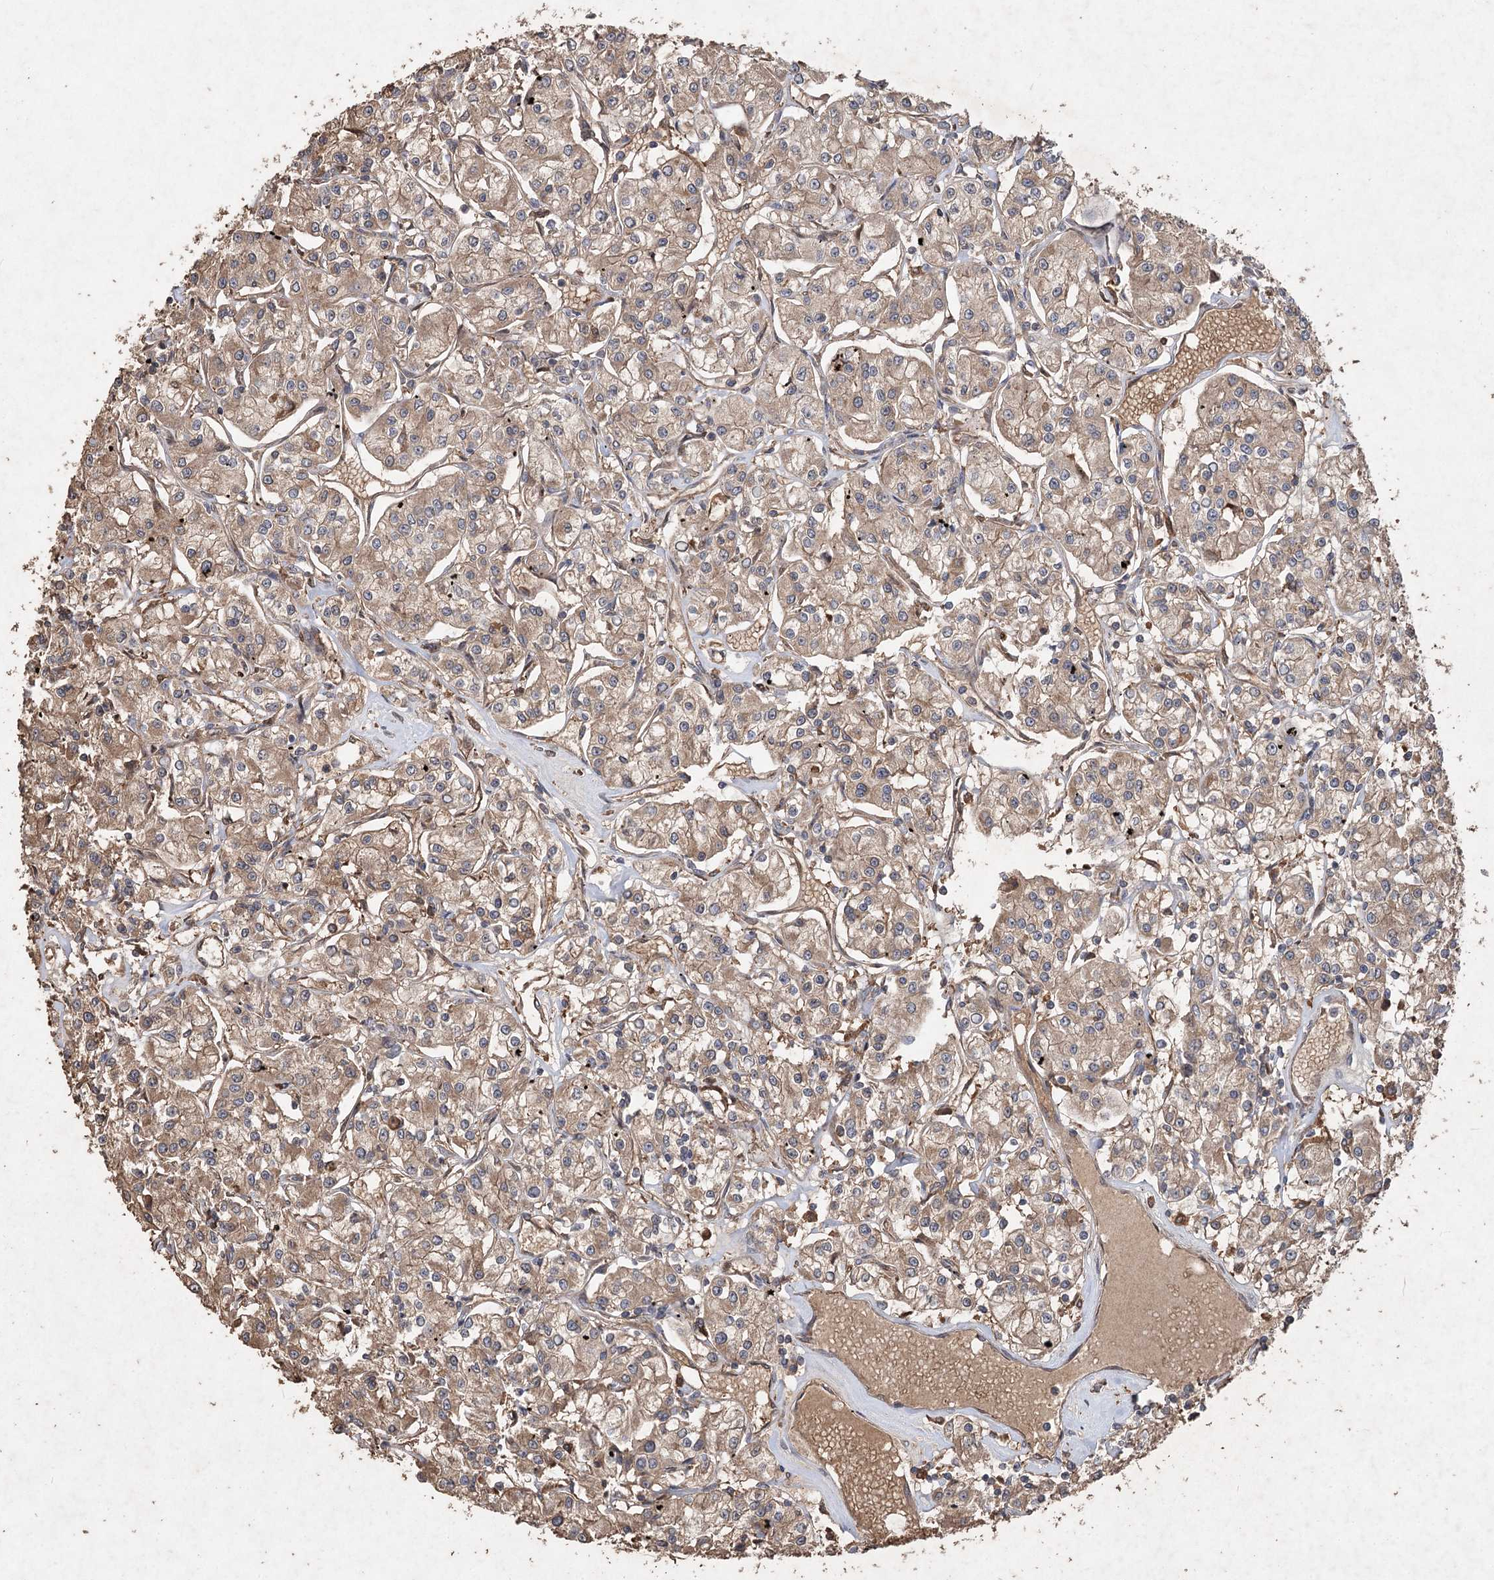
{"staining": {"intensity": "weak", "quantity": ">75%", "location": "cytoplasmic/membranous"}, "tissue": "renal cancer", "cell_type": "Tumor cells", "image_type": "cancer", "snomed": [{"axis": "morphology", "description": "Adenocarcinoma, NOS"}, {"axis": "topography", "description": "Kidney"}], "caption": "Renal cancer was stained to show a protein in brown. There is low levels of weak cytoplasmic/membranous positivity in approximately >75% of tumor cells.", "gene": "FBXO7", "patient": {"sex": "female", "age": 59}}